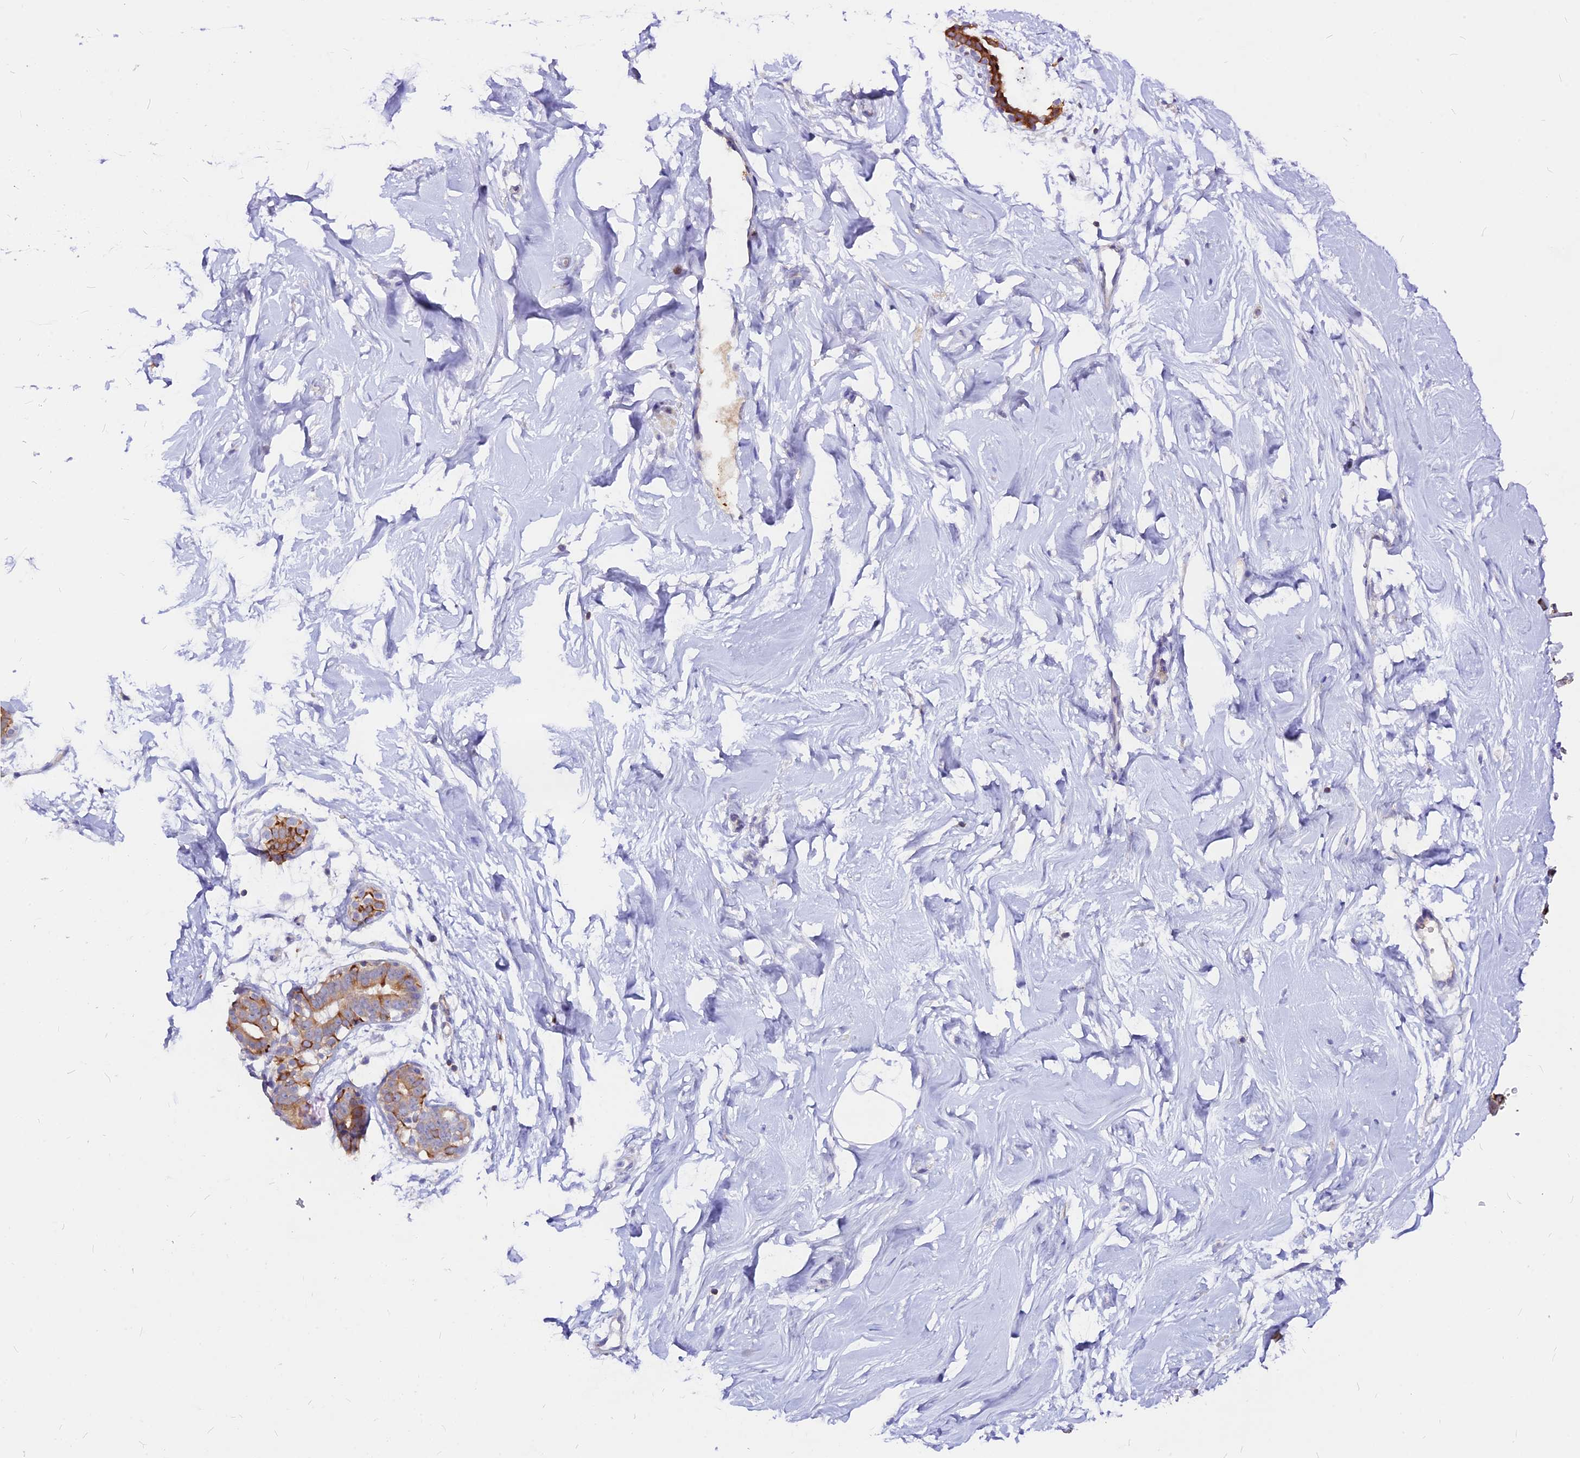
{"staining": {"intensity": "negative", "quantity": "none", "location": "none"}, "tissue": "breast", "cell_type": "Adipocytes", "image_type": "normal", "snomed": [{"axis": "morphology", "description": "Normal tissue, NOS"}, {"axis": "morphology", "description": "Adenoma, NOS"}, {"axis": "topography", "description": "Breast"}], "caption": "DAB (3,3'-diaminobenzidine) immunohistochemical staining of normal breast demonstrates no significant expression in adipocytes.", "gene": "DENND2D", "patient": {"sex": "female", "age": 23}}